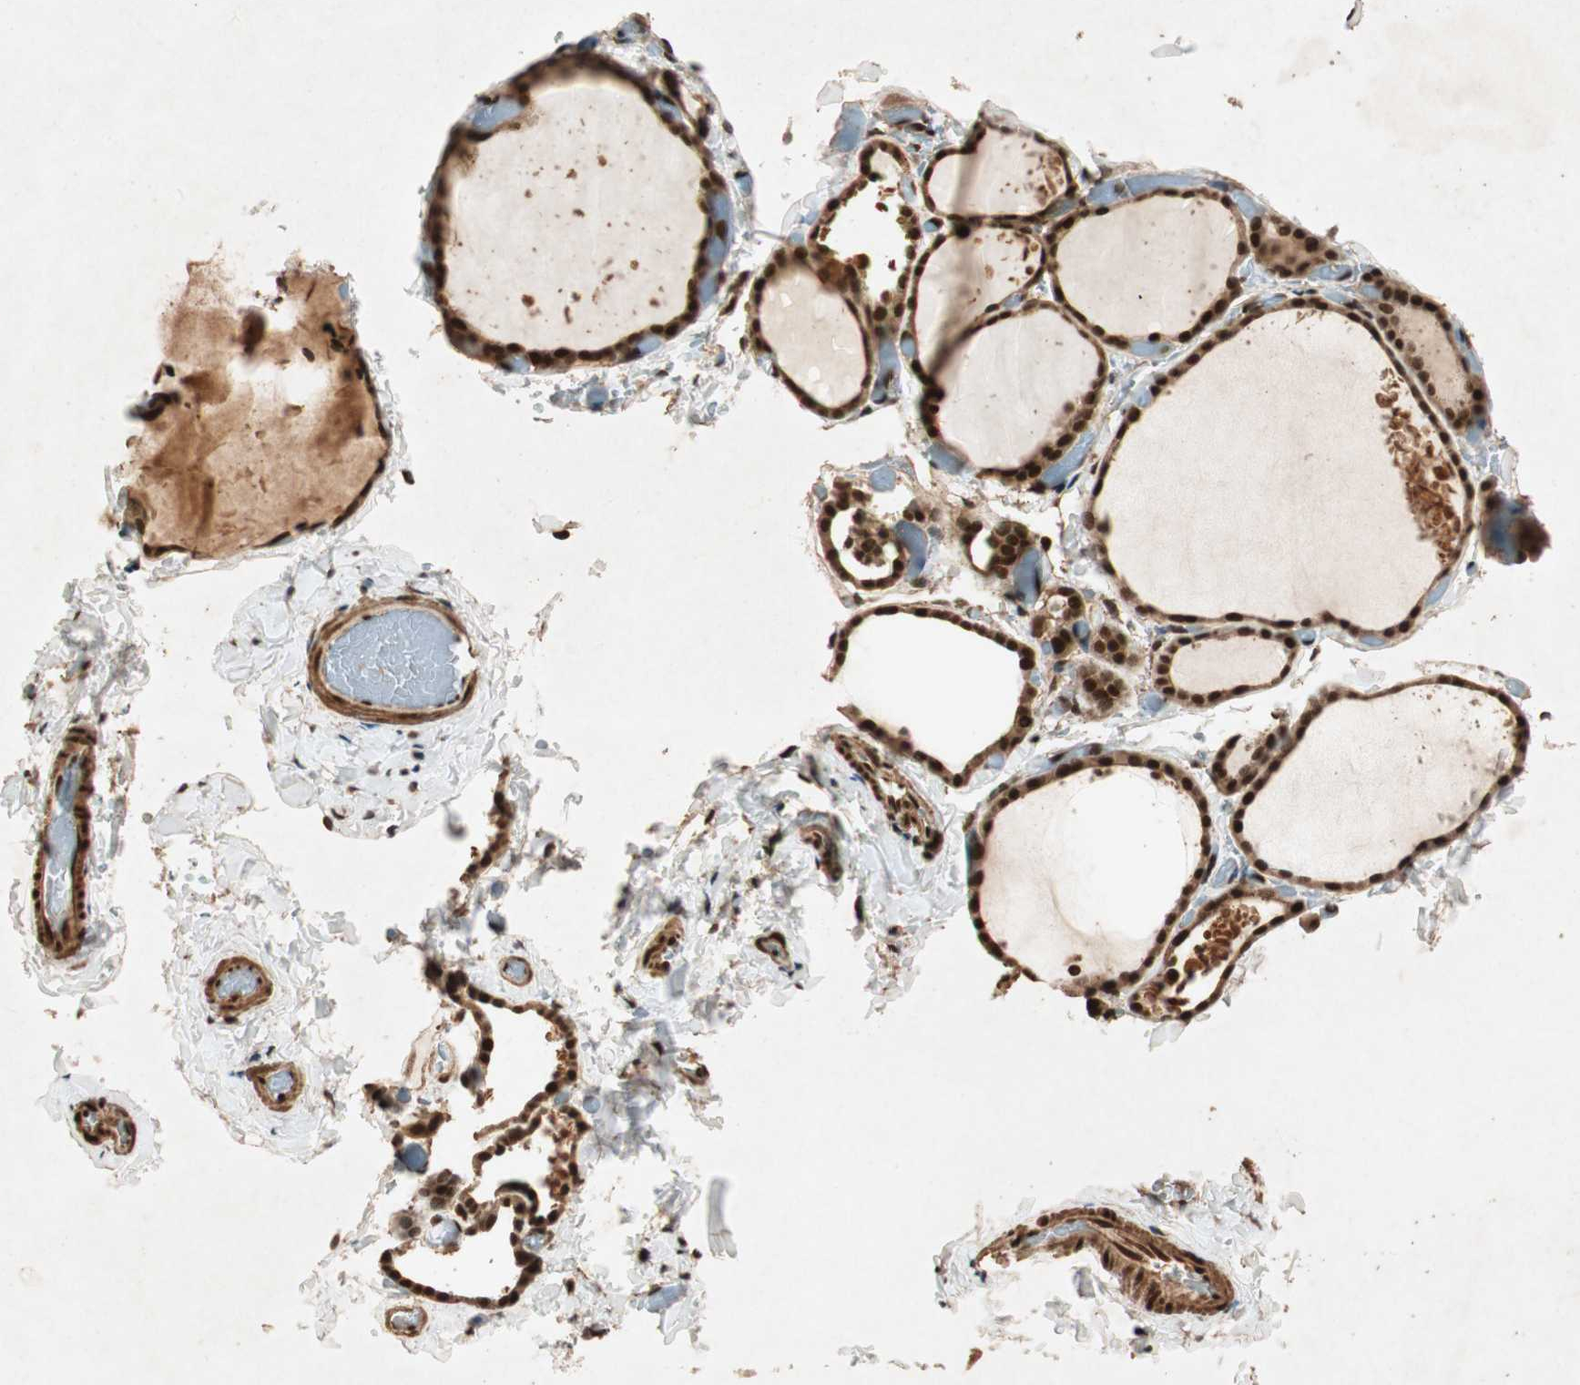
{"staining": {"intensity": "strong", "quantity": ">75%", "location": "cytoplasmic/membranous,nuclear"}, "tissue": "thyroid gland", "cell_type": "Glandular cells", "image_type": "normal", "snomed": [{"axis": "morphology", "description": "Normal tissue, NOS"}, {"axis": "topography", "description": "Thyroid gland"}], "caption": "A brown stain highlights strong cytoplasmic/membranous,nuclear staining of a protein in glandular cells of unremarkable human thyroid gland. (Stains: DAB (3,3'-diaminobenzidine) in brown, nuclei in blue, Microscopy: brightfield microscopy at high magnification).", "gene": "ALKBH5", "patient": {"sex": "female", "age": 22}}